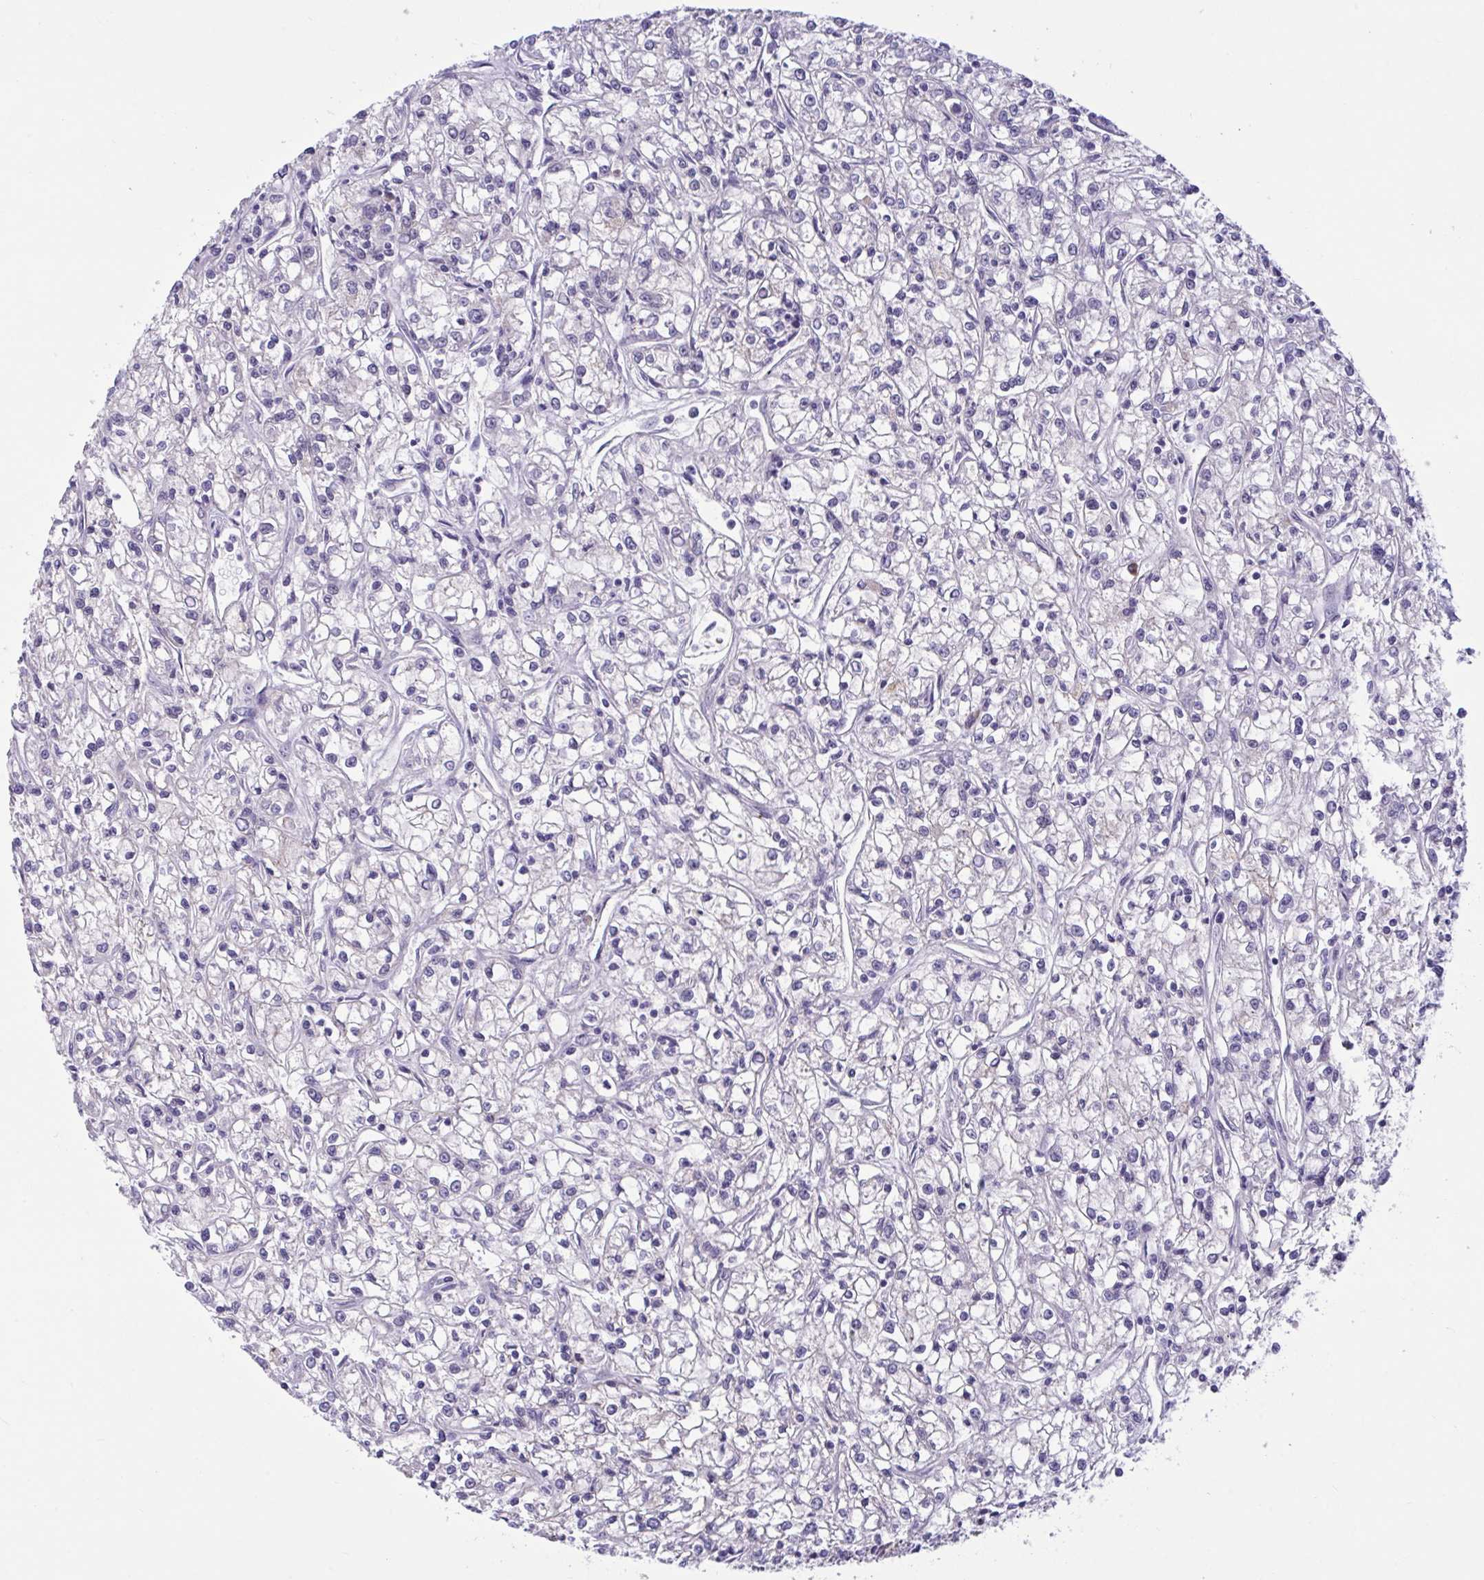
{"staining": {"intensity": "negative", "quantity": "none", "location": "none"}, "tissue": "renal cancer", "cell_type": "Tumor cells", "image_type": "cancer", "snomed": [{"axis": "morphology", "description": "Adenocarcinoma, NOS"}, {"axis": "topography", "description": "Kidney"}], "caption": "DAB (3,3'-diaminobenzidine) immunohistochemical staining of human renal cancer (adenocarcinoma) reveals no significant staining in tumor cells.", "gene": "CNGB3", "patient": {"sex": "female", "age": 59}}